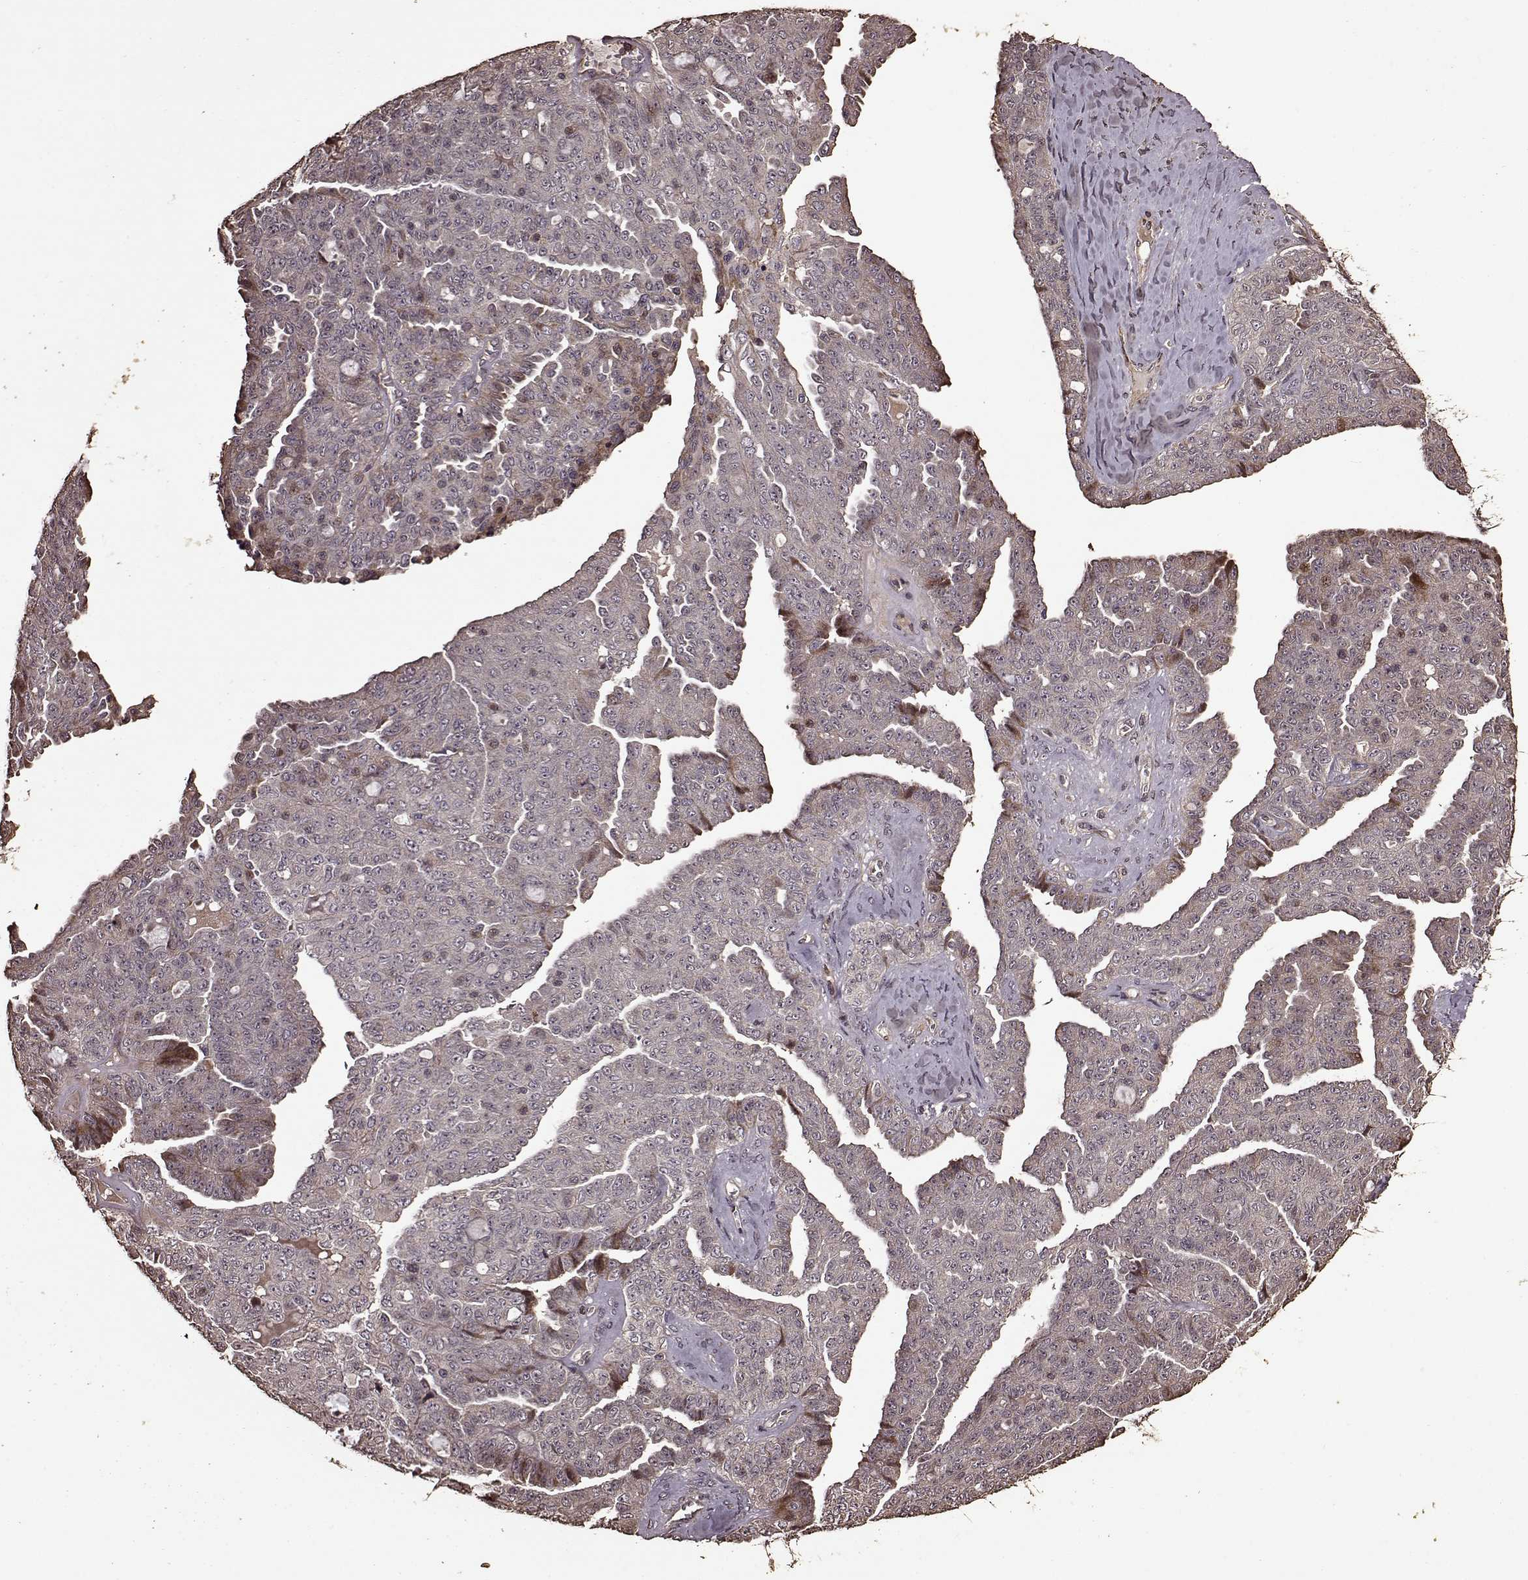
{"staining": {"intensity": "negative", "quantity": "none", "location": "none"}, "tissue": "ovarian cancer", "cell_type": "Tumor cells", "image_type": "cancer", "snomed": [{"axis": "morphology", "description": "Cystadenocarcinoma, serous, NOS"}, {"axis": "topography", "description": "Ovary"}], "caption": "A histopathology image of human serous cystadenocarcinoma (ovarian) is negative for staining in tumor cells.", "gene": "FBXW11", "patient": {"sex": "female", "age": 71}}